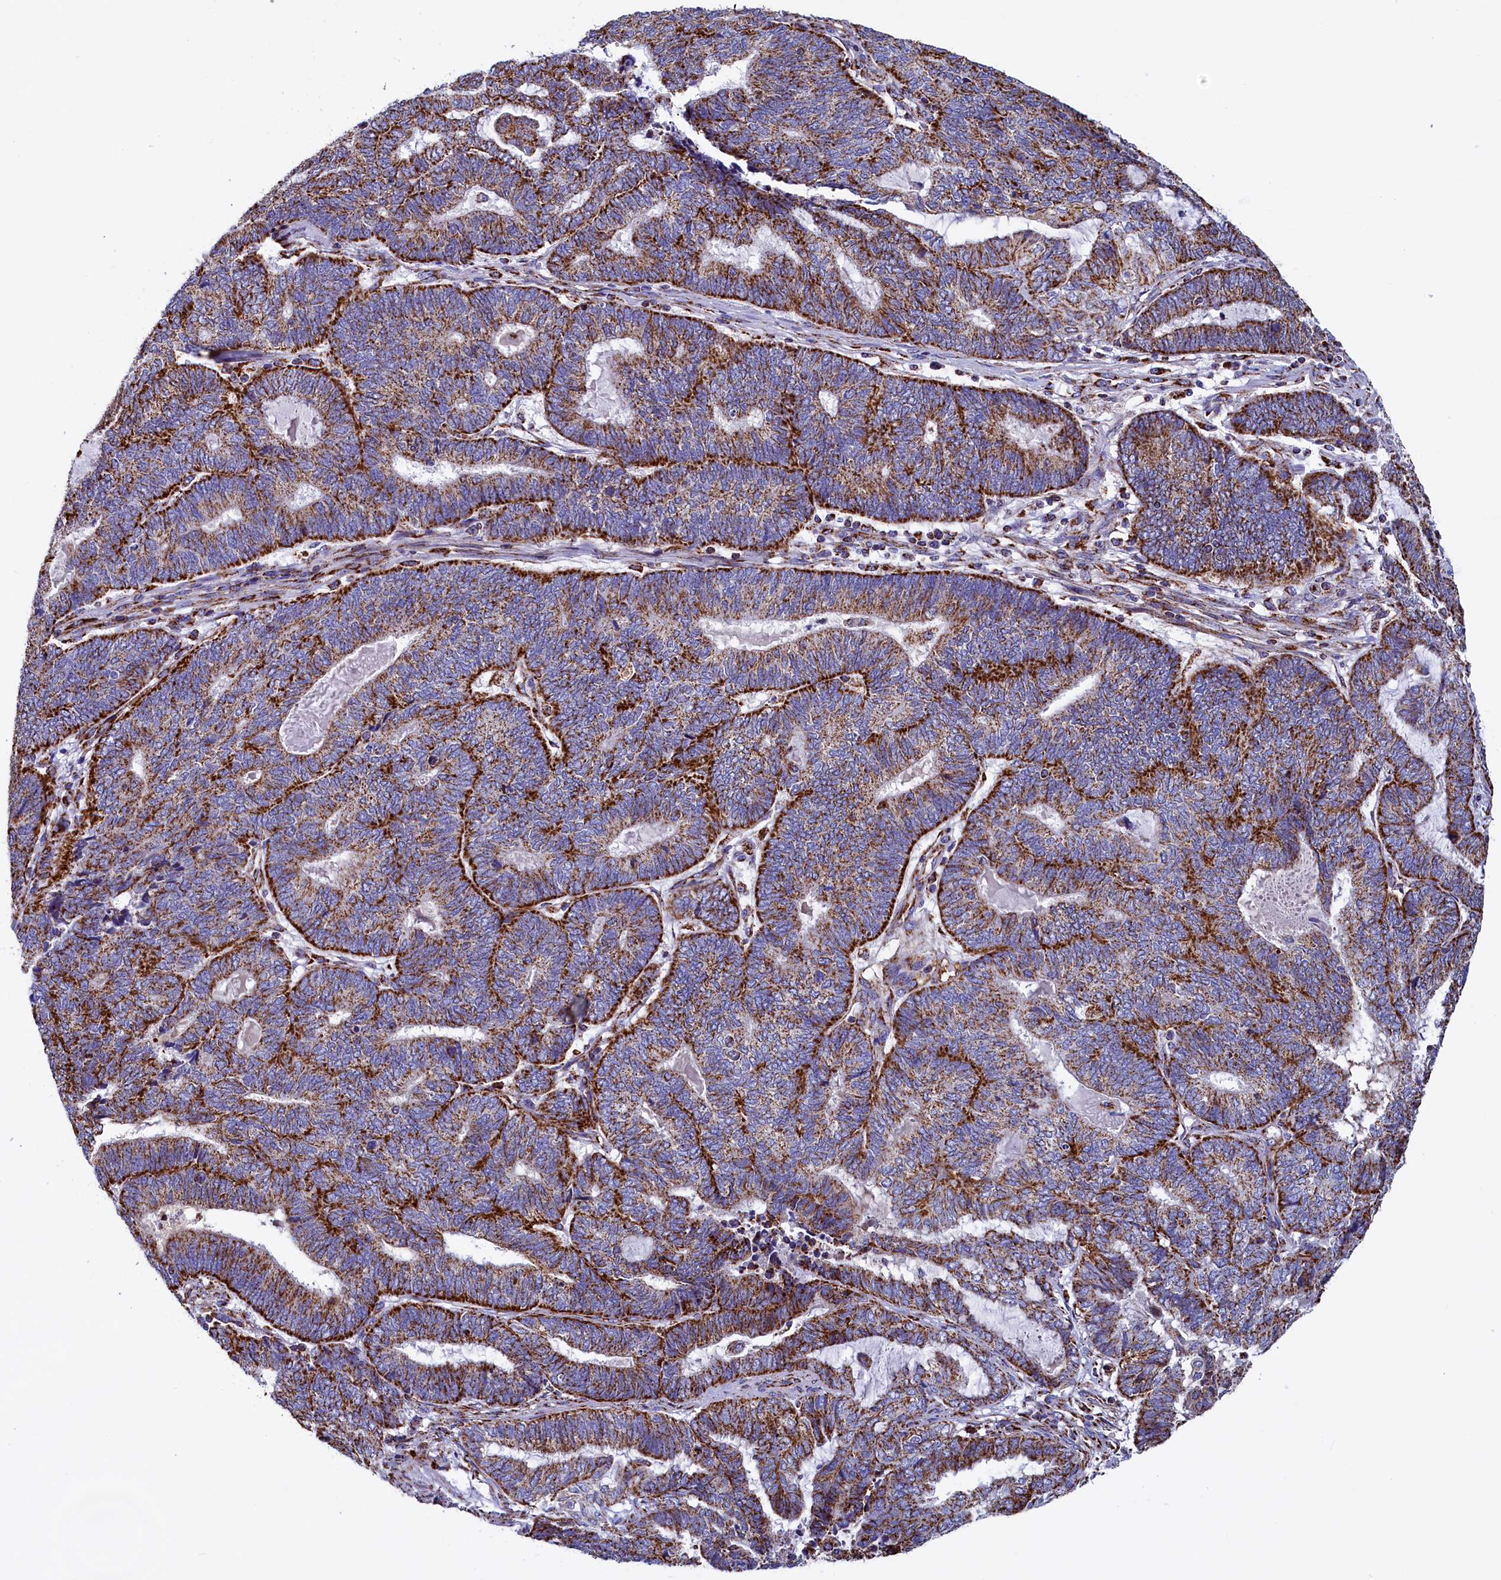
{"staining": {"intensity": "strong", "quantity": ">75%", "location": "cytoplasmic/membranous"}, "tissue": "endometrial cancer", "cell_type": "Tumor cells", "image_type": "cancer", "snomed": [{"axis": "morphology", "description": "Adenocarcinoma, NOS"}, {"axis": "topography", "description": "Uterus"}, {"axis": "topography", "description": "Endometrium"}], "caption": "Brown immunohistochemical staining in endometrial cancer (adenocarcinoma) reveals strong cytoplasmic/membranous expression in approximately >75% of tumor cells.", "gene": "SLC39A3", "patient": {"sex": "female", "age": 70}}